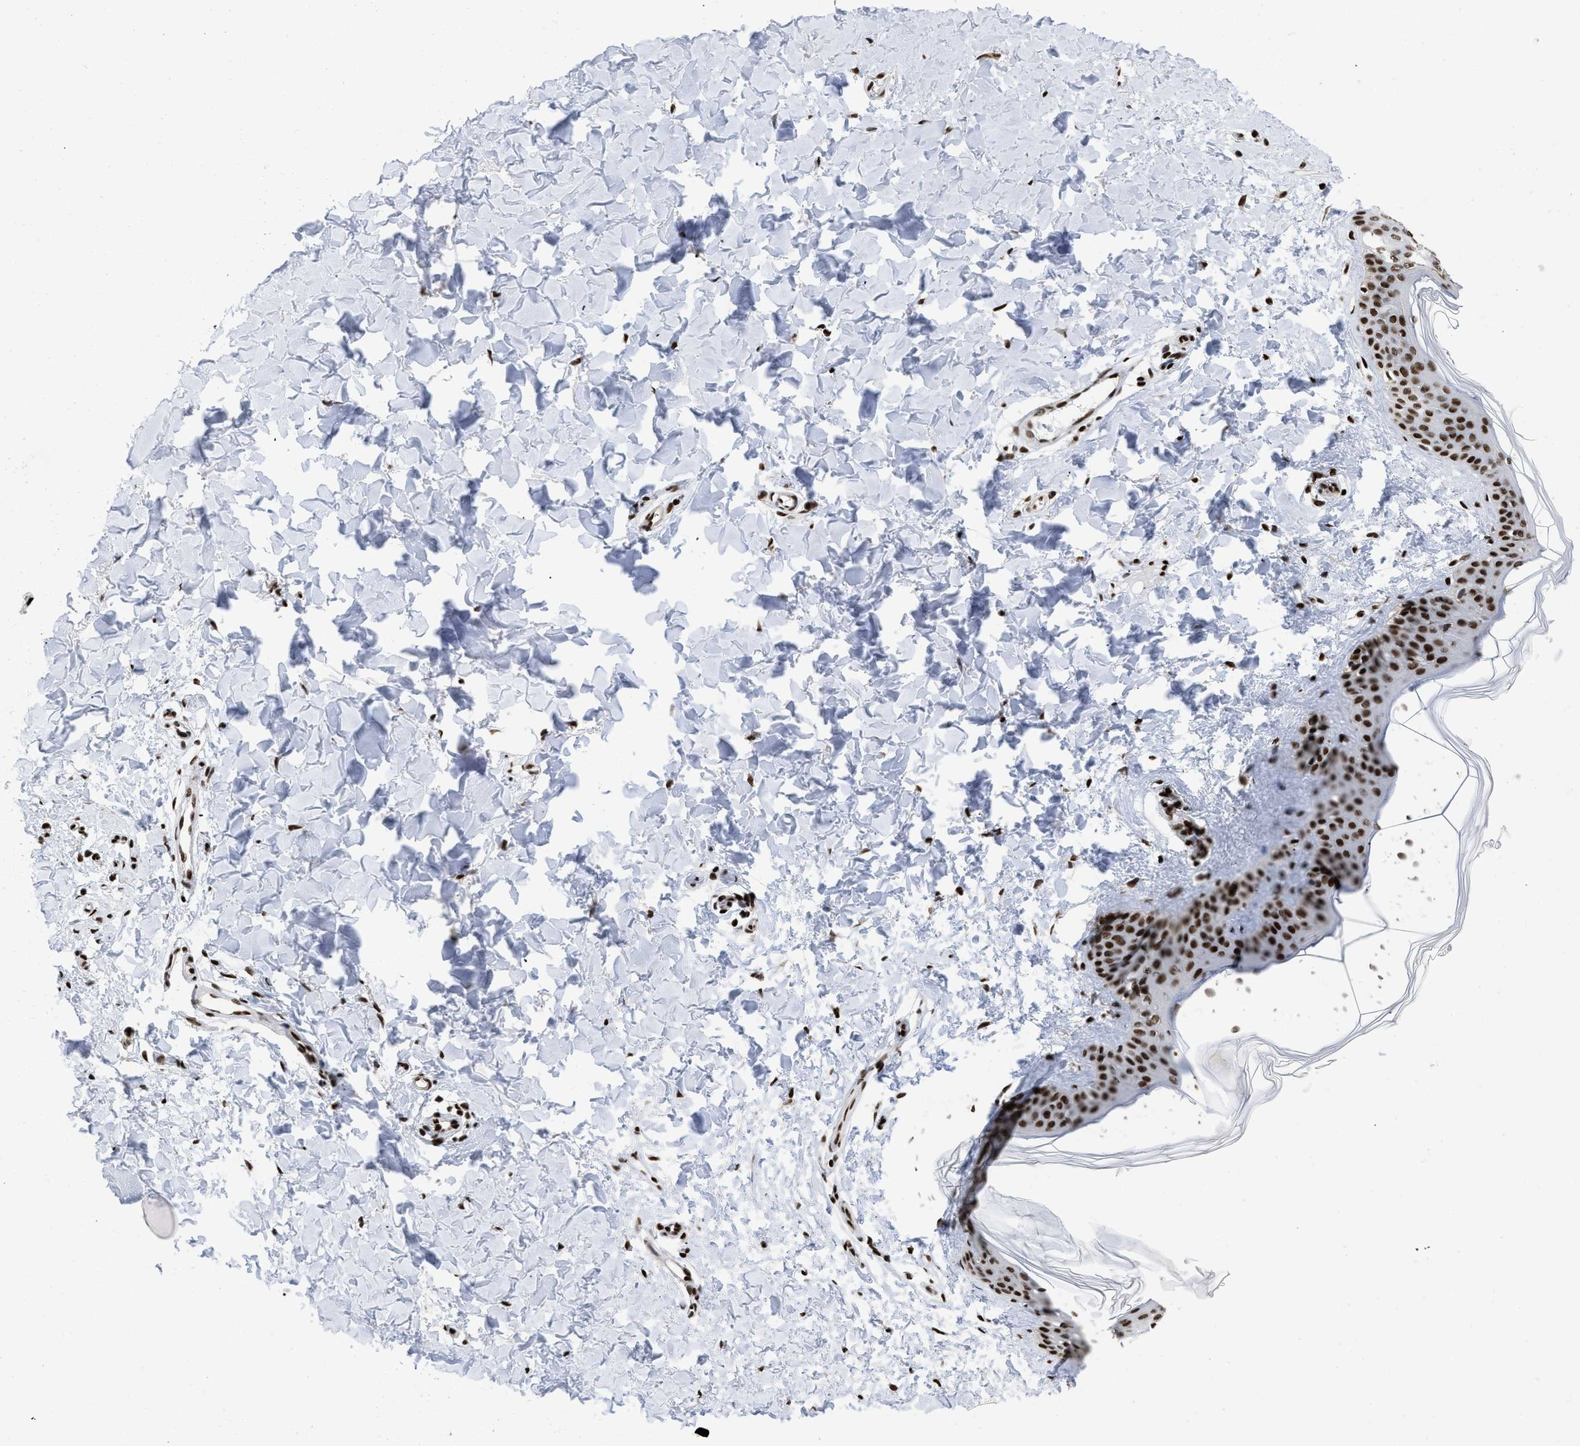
{"staining": {"intensity": "strong", "quantity": ">75%", "location": "nuclear"}, "tissue": "skin", "cell_type": "Fibroblasts", "image_type": "normal", "snomed": [{"axis": "morphology", "description": "Normal tissue, NOS"}, {"axis": "topography", "description": "Skin"}], "caption": "A high-resolution histopathology image shows immunohistochemistry staining of normal skin, which reveals strong nuclear expression in approximately >75% of fibroblasts.", "gene": "CREB1", "patient": {"sex": "female", "age": 17}}